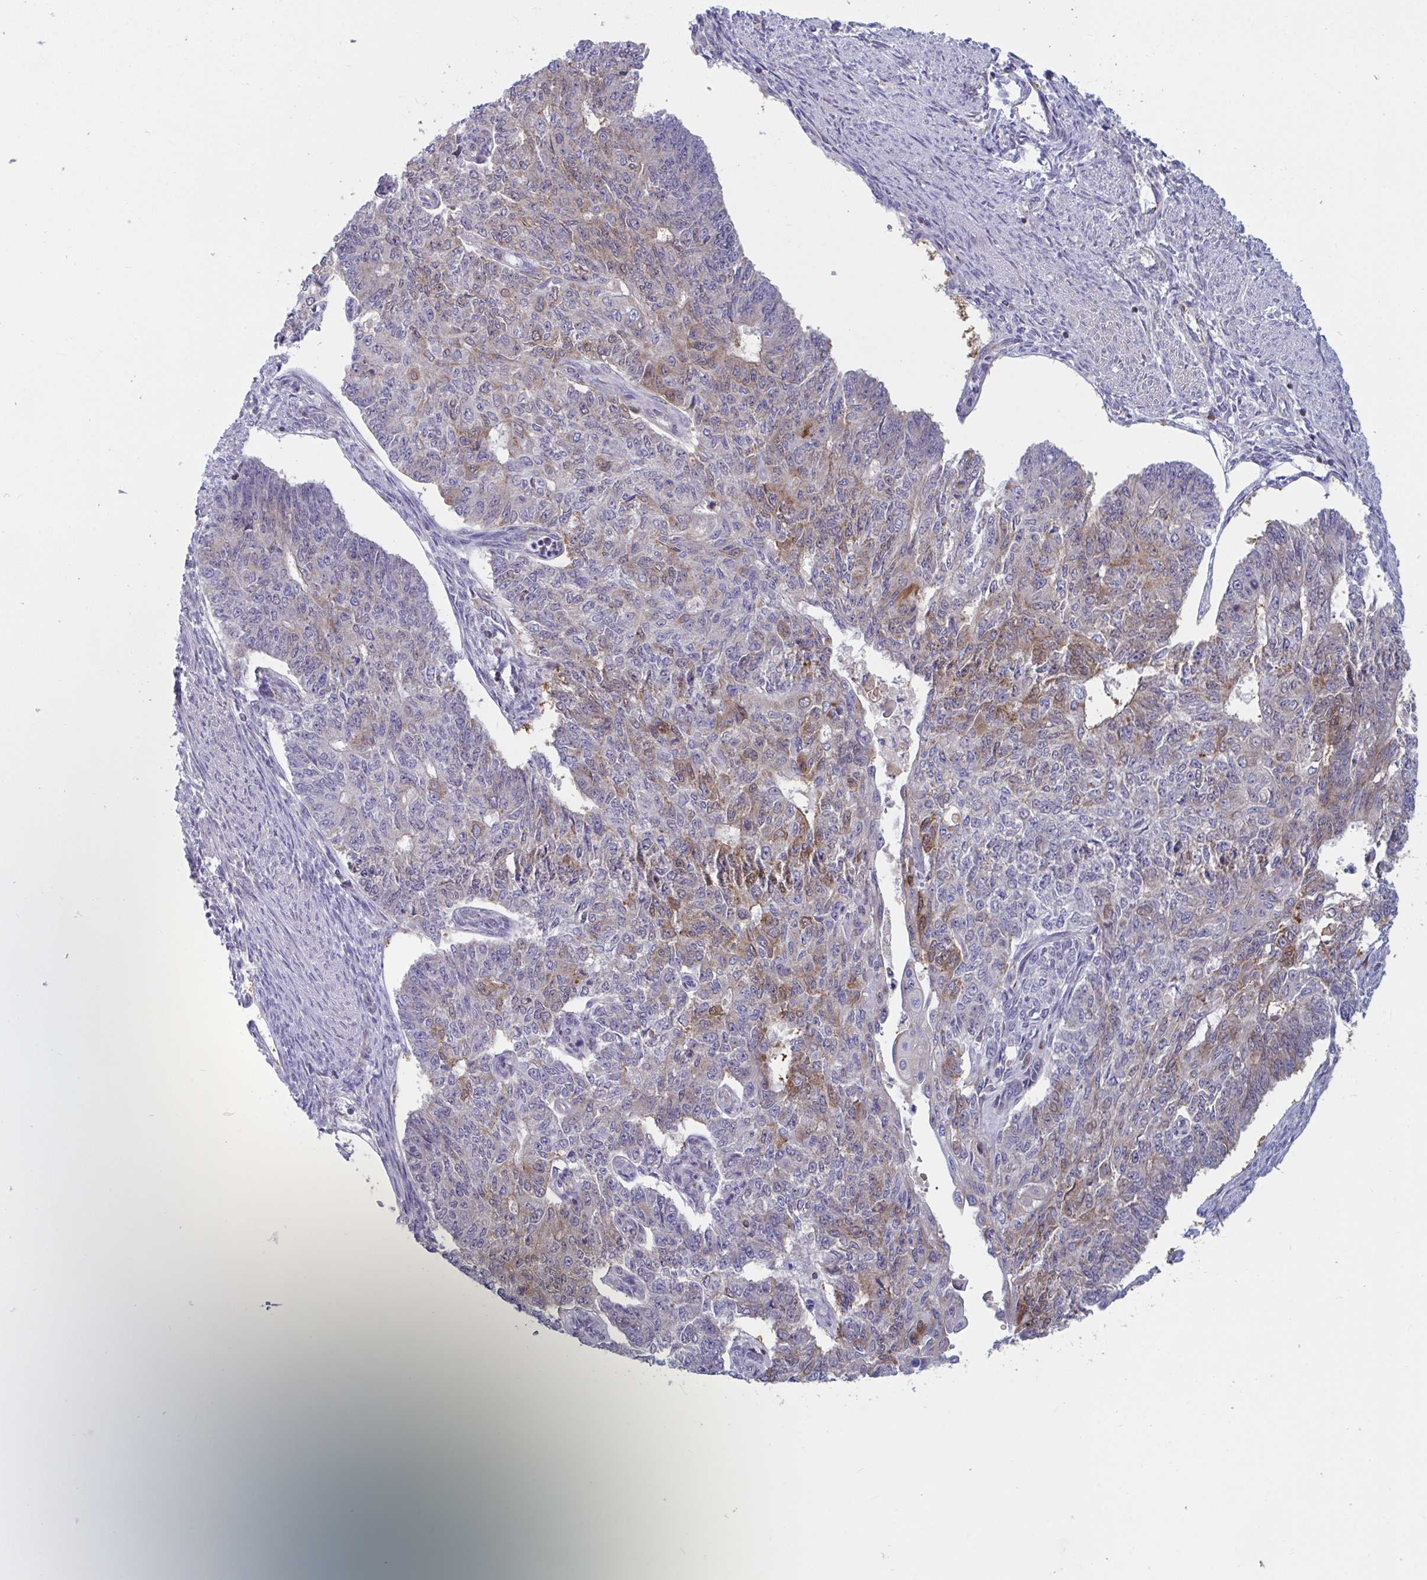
{"staining": {"intensity": "moderate", "quantity": "25%-75%", "location": "cytoplasmic/membranous"}, "tissue": "endometrial cancer", "cell_type": "Tumor cells", "image_type": "cancer", "snomed": [{"axis": "morphology", "description": "Adenocarcinoma, NOS"}, {"axis": "topography", "description": "Endometrium"}], "caption": "Endometrial cancer stained for a protein (brown) shows moderate cytoplasmic/membranous positive expression in approximately 25%-75% of tumor cells.", "gene": "BCAT2", "patient": {"sex": "female", "age": 32}}